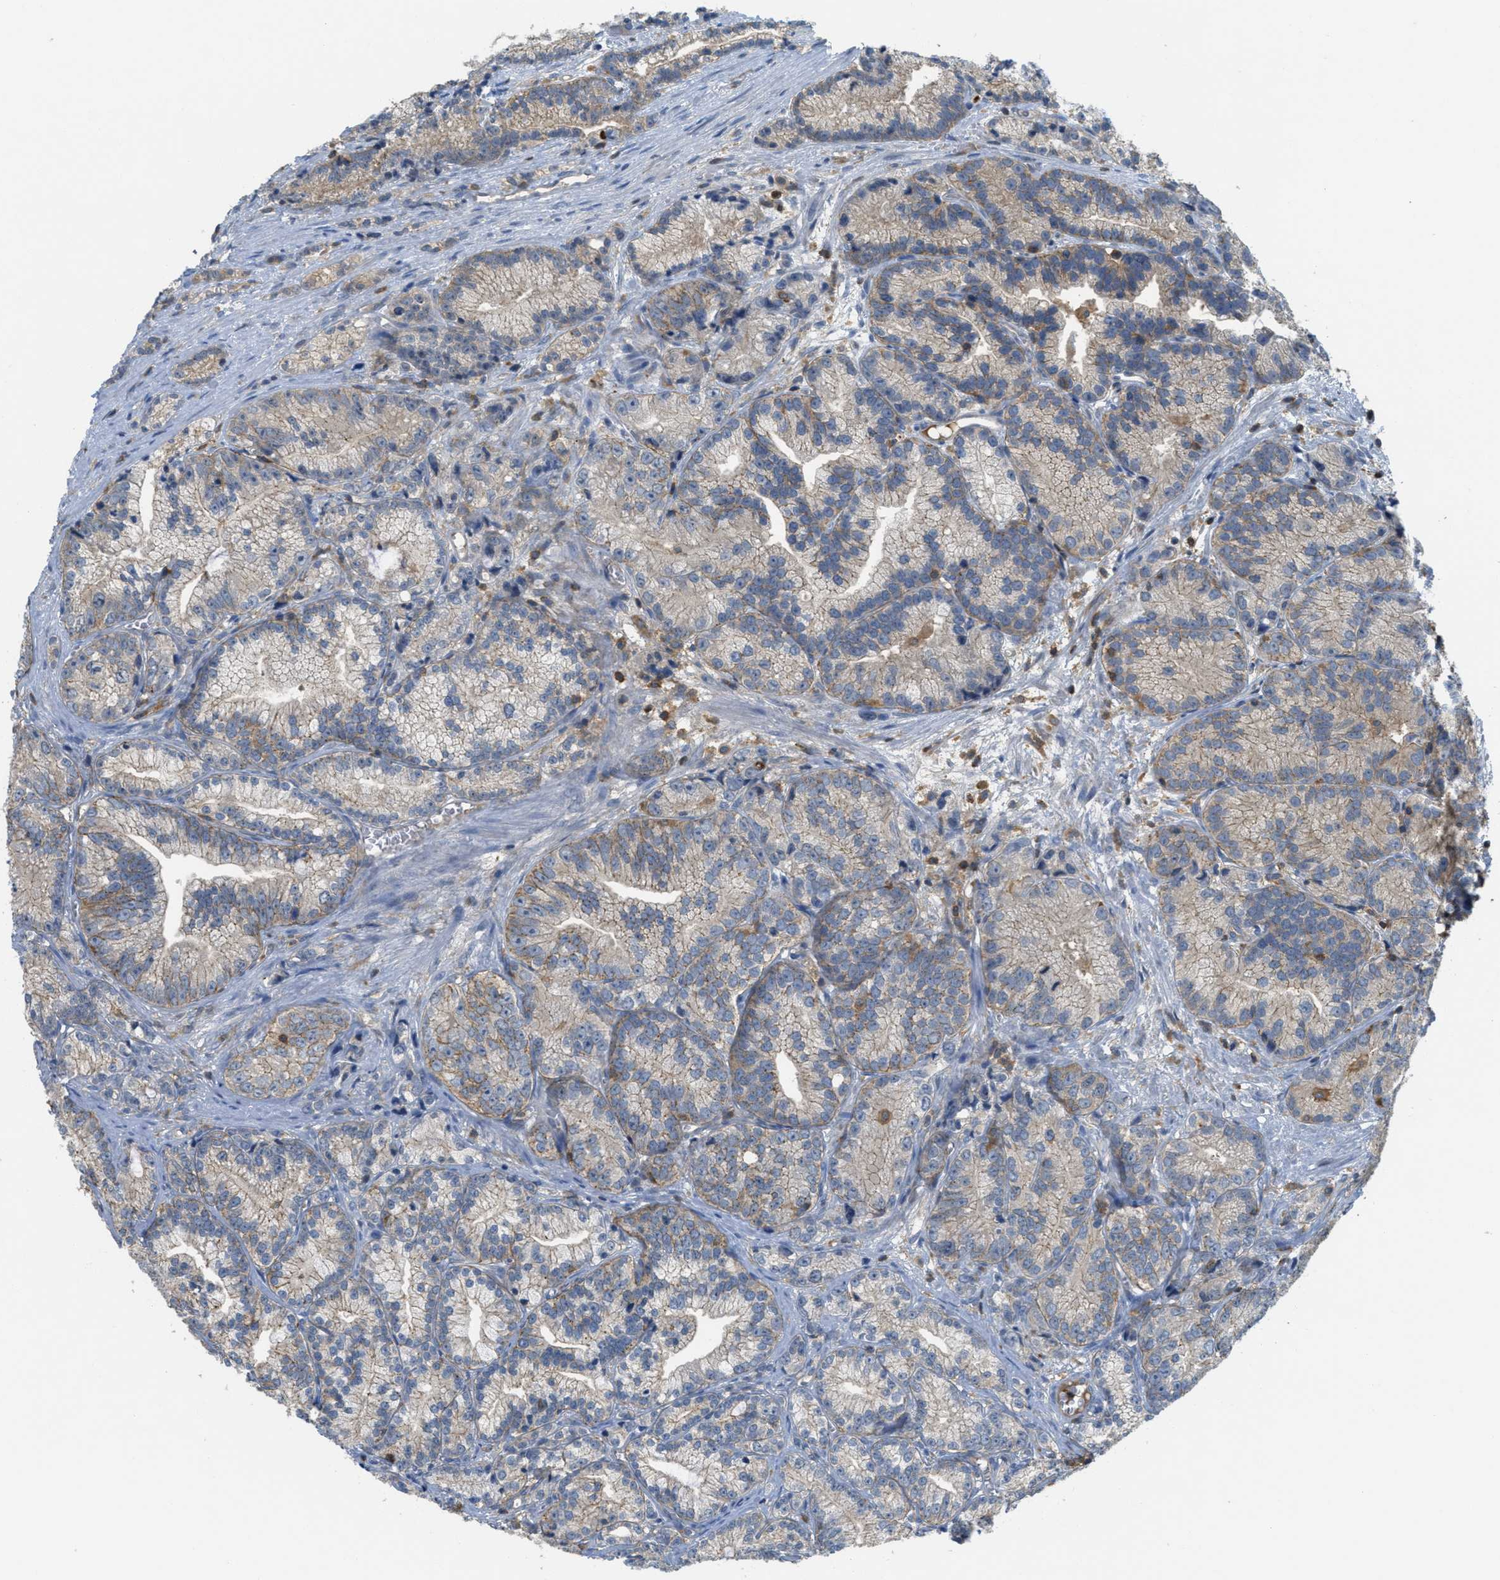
{"staining": {"intensity": "weak", "quantity": ">75%", "location": "cytoplasmic/membranous"}, "tissue": "prostate cancer", "cell_type": "Tumor cells", "image_type": "cancer", "snomed": [{"axis": "morphology", "description": "Adenocarcinoma, Low grade"}, {"axis": "topography", "description": "Prostate"}], "caption": "Weak cytoplasmic/membranous expression for a protein is appreciated in about >75% of tumor cells of prostate cancer (adenocarcinoma (low-grade)) using IHC.", "gene": "GRIK2", "patient": {"sex": "male", "age": 89}}